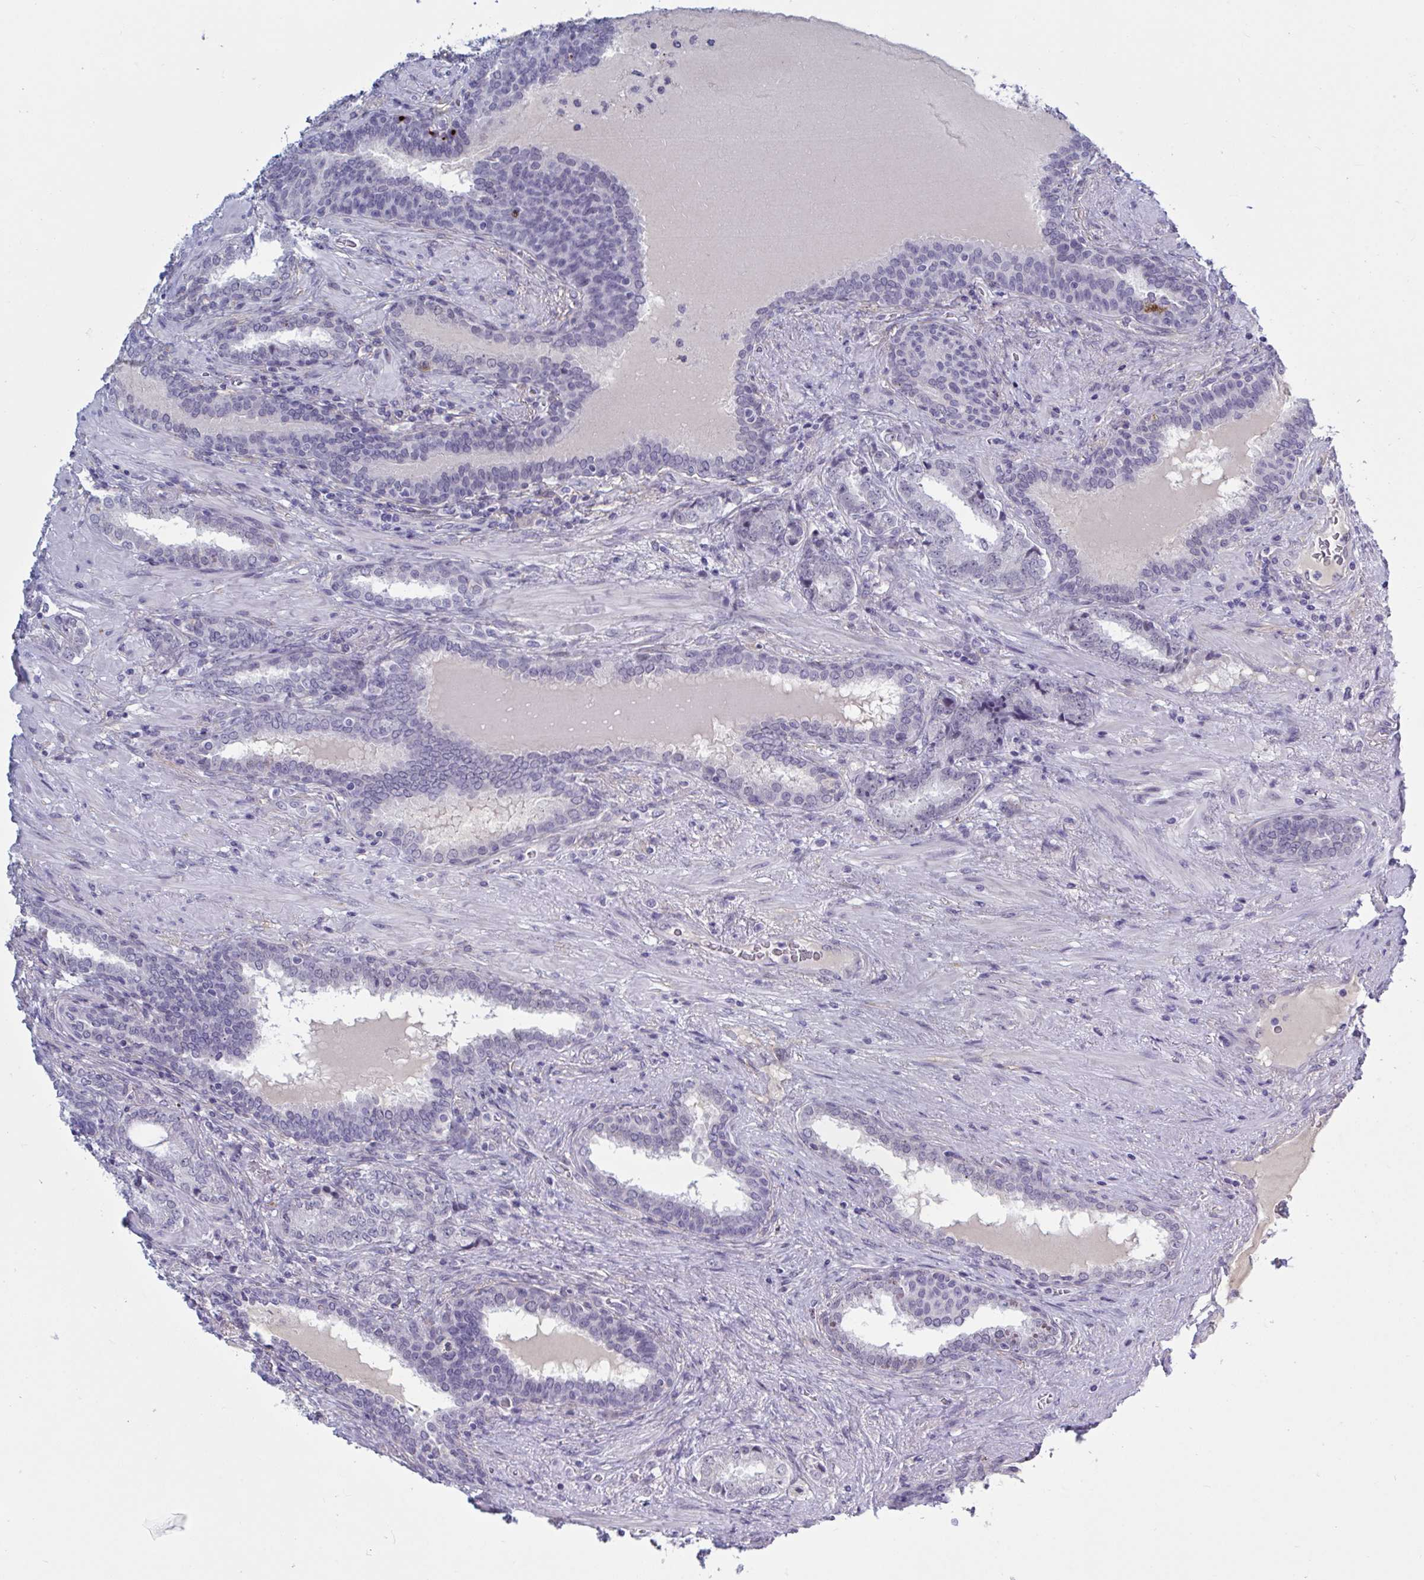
{"staining": {"intensity": "negative", "quantity": "none", "location": "none"}, "tissue": "prostate cancer", "cell_type": "Tumor cells", "image_type": "cancer", "snomed": [{"axis": "morphology", "description": "Adenocarcinoma, High grade"}, {"axis": "topography", "description": "Prostate"}], "caption": "Human prostate cancer (high-grade adenocarcinoma) stained for a protein using immunohistochemistry displays no staining in tumor cells.", "gene": "TCEAL8", "patient": {"sex": "male", "age": 72}}